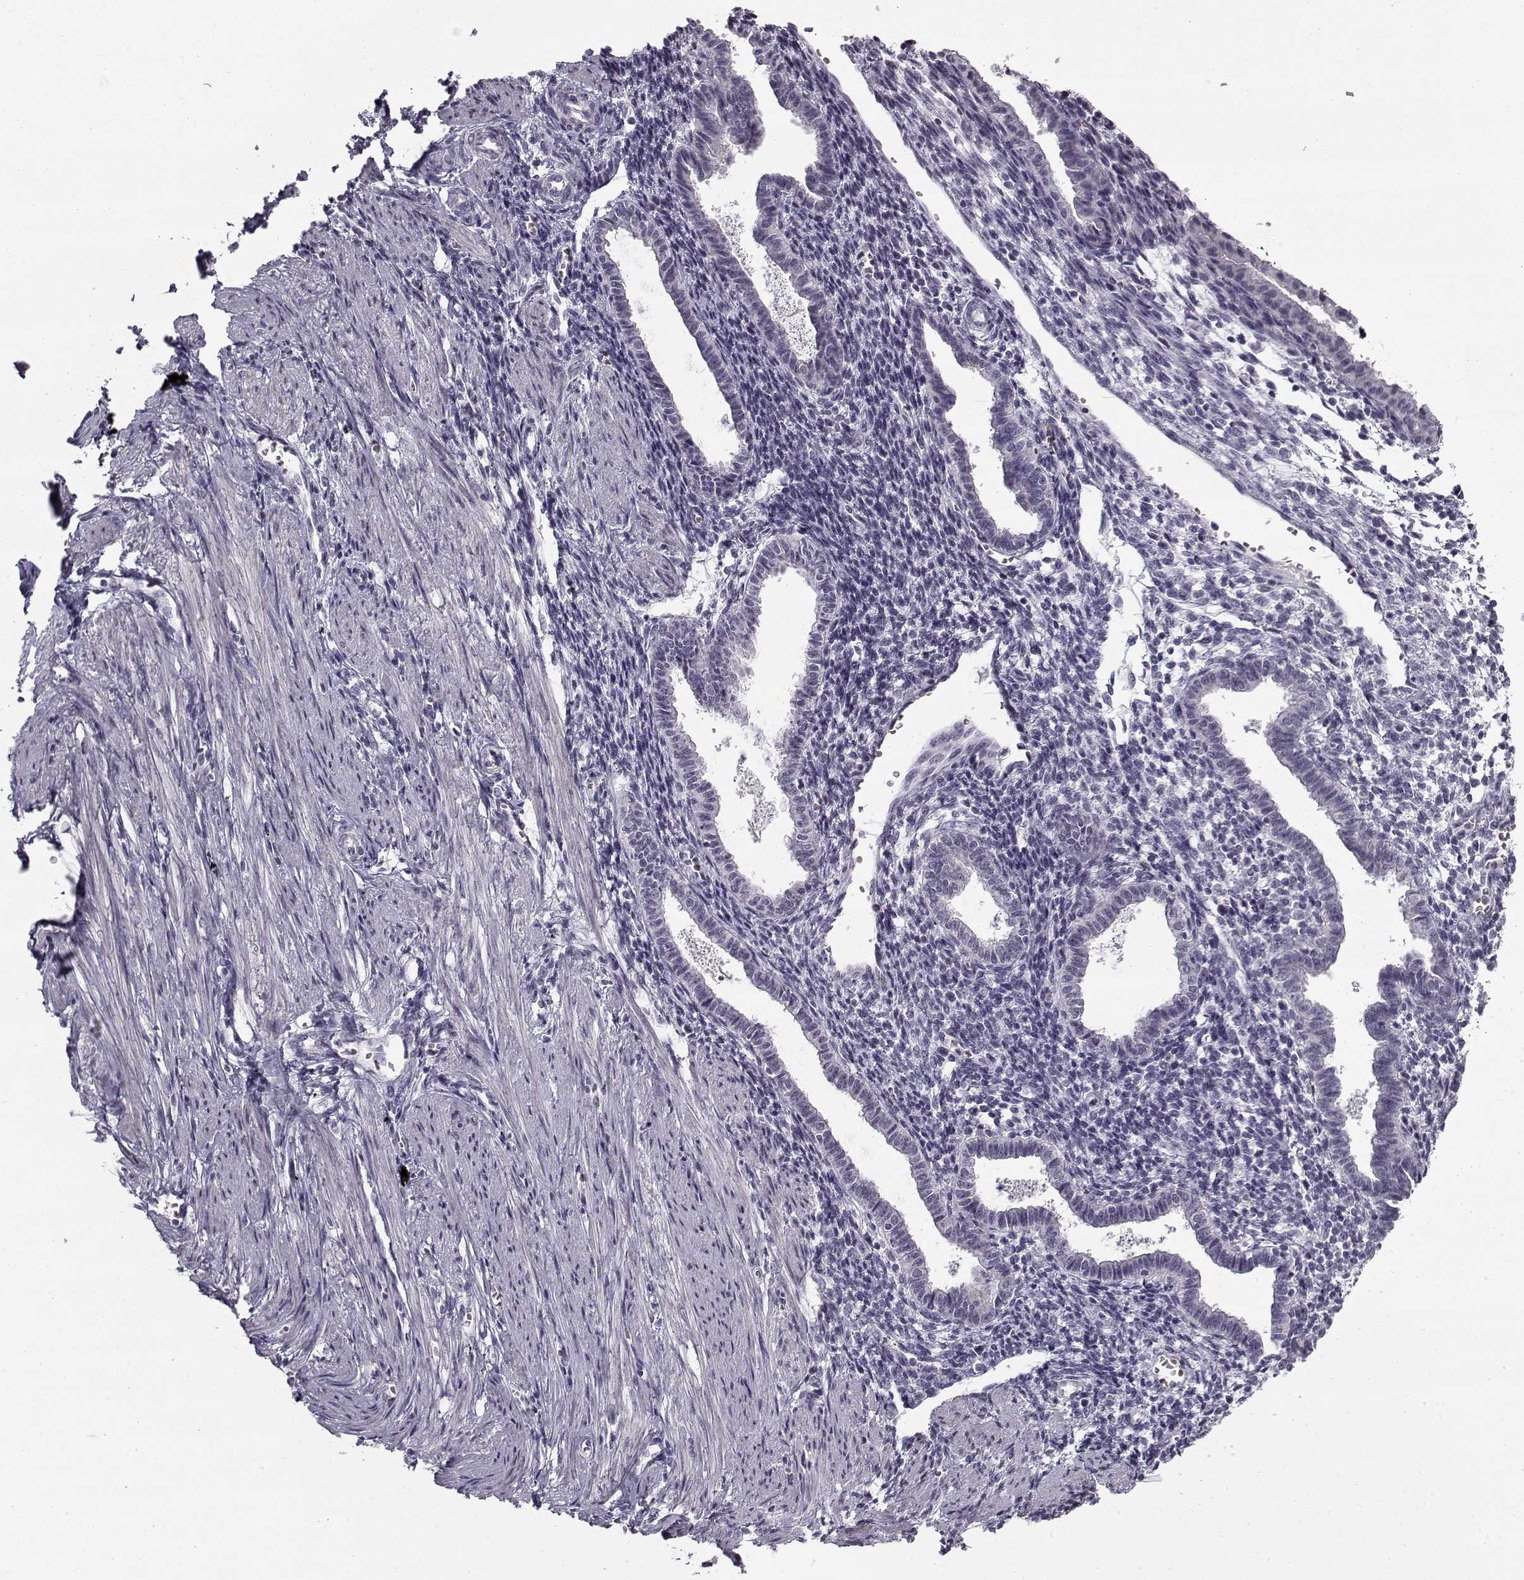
{"staining": {"intensity": "negative", "quantity": "none", "location": "none"}, "tissue": "endometrium", "cell_type": "Cells in endometrial stroma", "image_type": "normal", "snomed": [{"axis": "morphology", "description": "Normal tissue, NOS"}, {"axis": "topography", "description": "Endometrium"}], "caption": "The photomicrograph reveals no significant positivity in cells in endometrial stroma of endometrium.", "gene": "SNCA", "patient": {"sex": "female", "age": 37}}